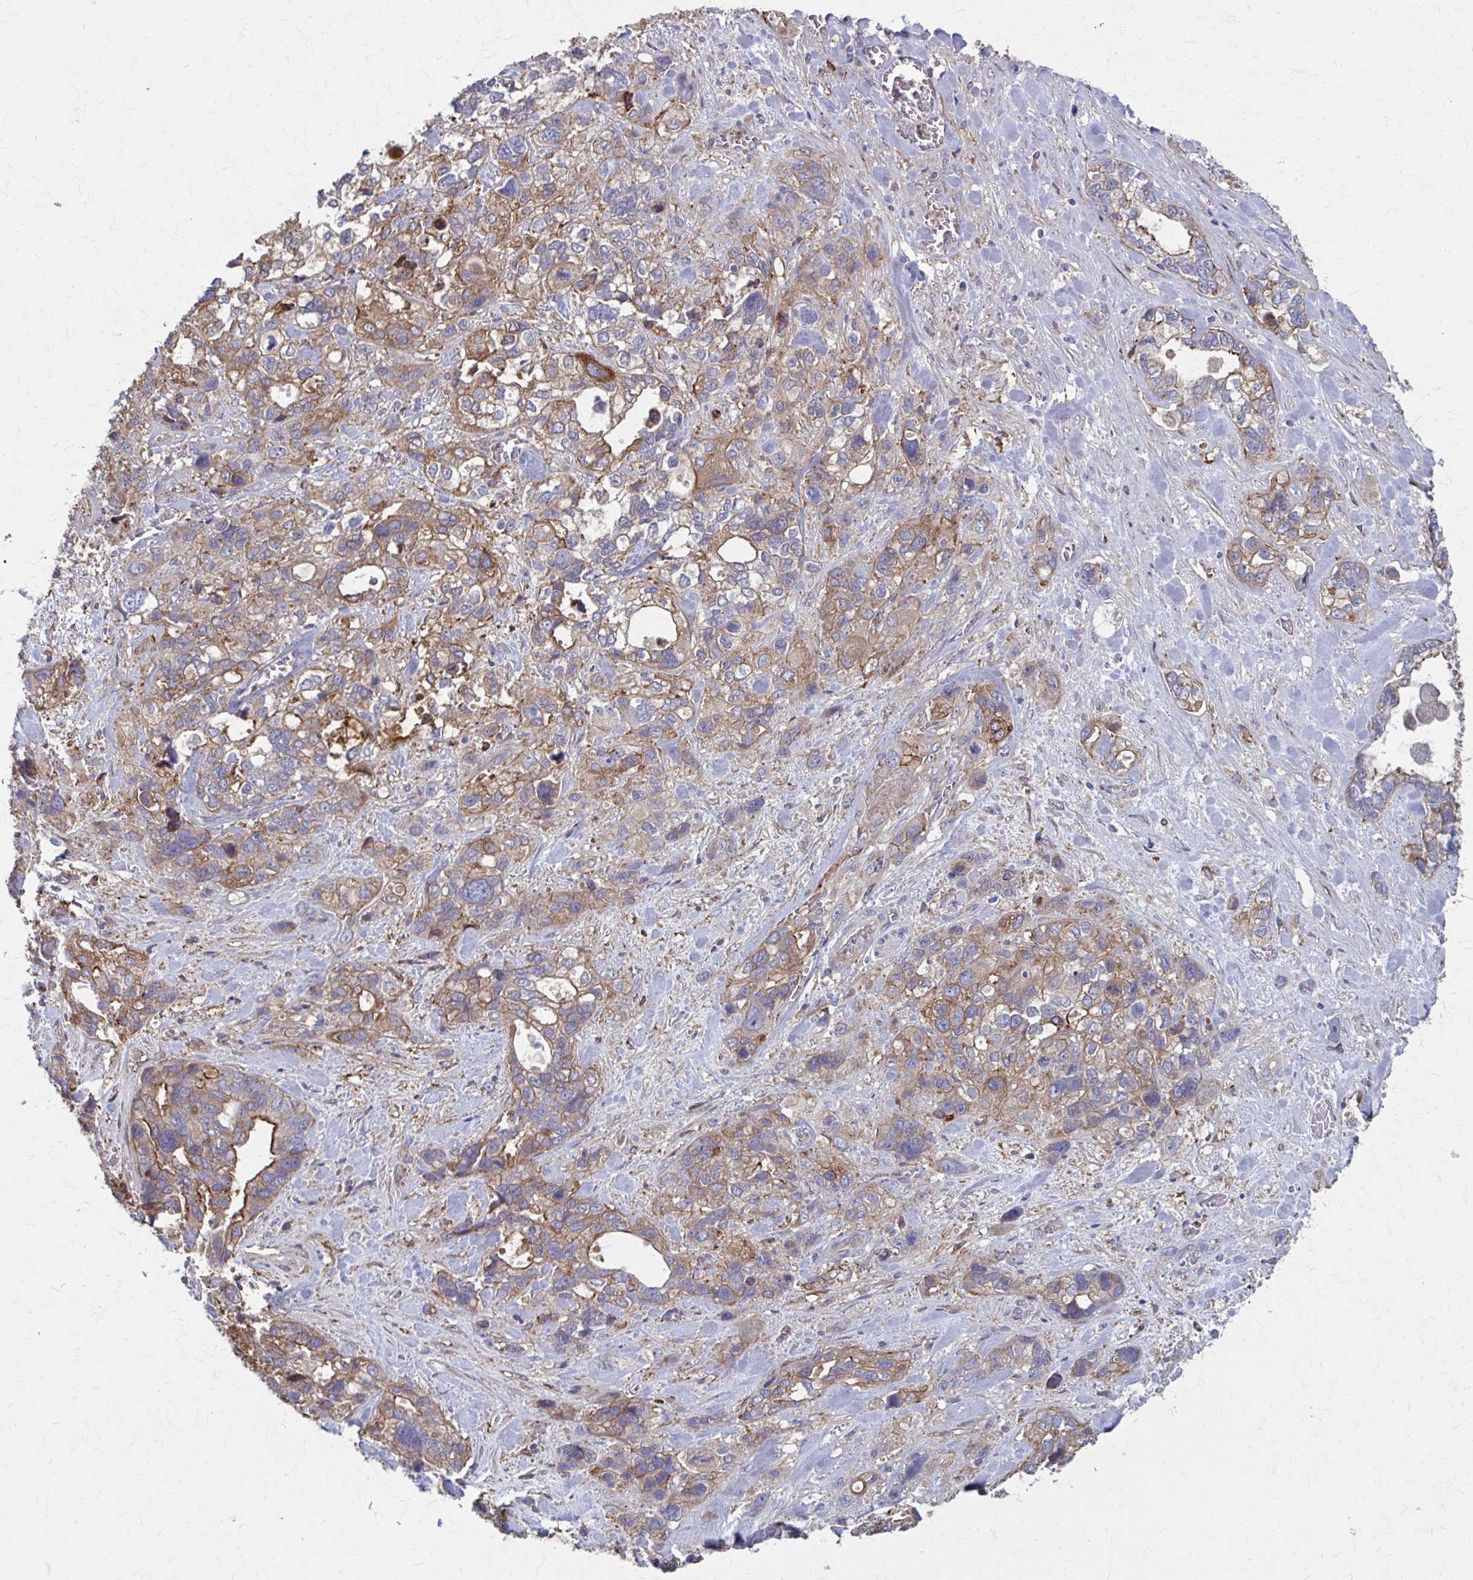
{"staining": {"intensity": "moderate", "quantity": "25%-75%", "location": "cytoplasmic/membranous"}, "tissue": "stomach cancer", "cell_type": "Tumor cells", "image_type": "cancer", "snomed": [{"axis": "morphology", "description": "Adenocarcinoma, NOS"}, {"axis": "topography", "description": "Stomach, upper"}], "caption": "Stomach adenocarcinoma stained with immunohistochemistry (IHC) demonstrates moderate cytoplasmic/membranous staining in about 25%-75% of tumor cells.", "gene": "MMP14", "patient": {"sex": "female", "age": 81}}